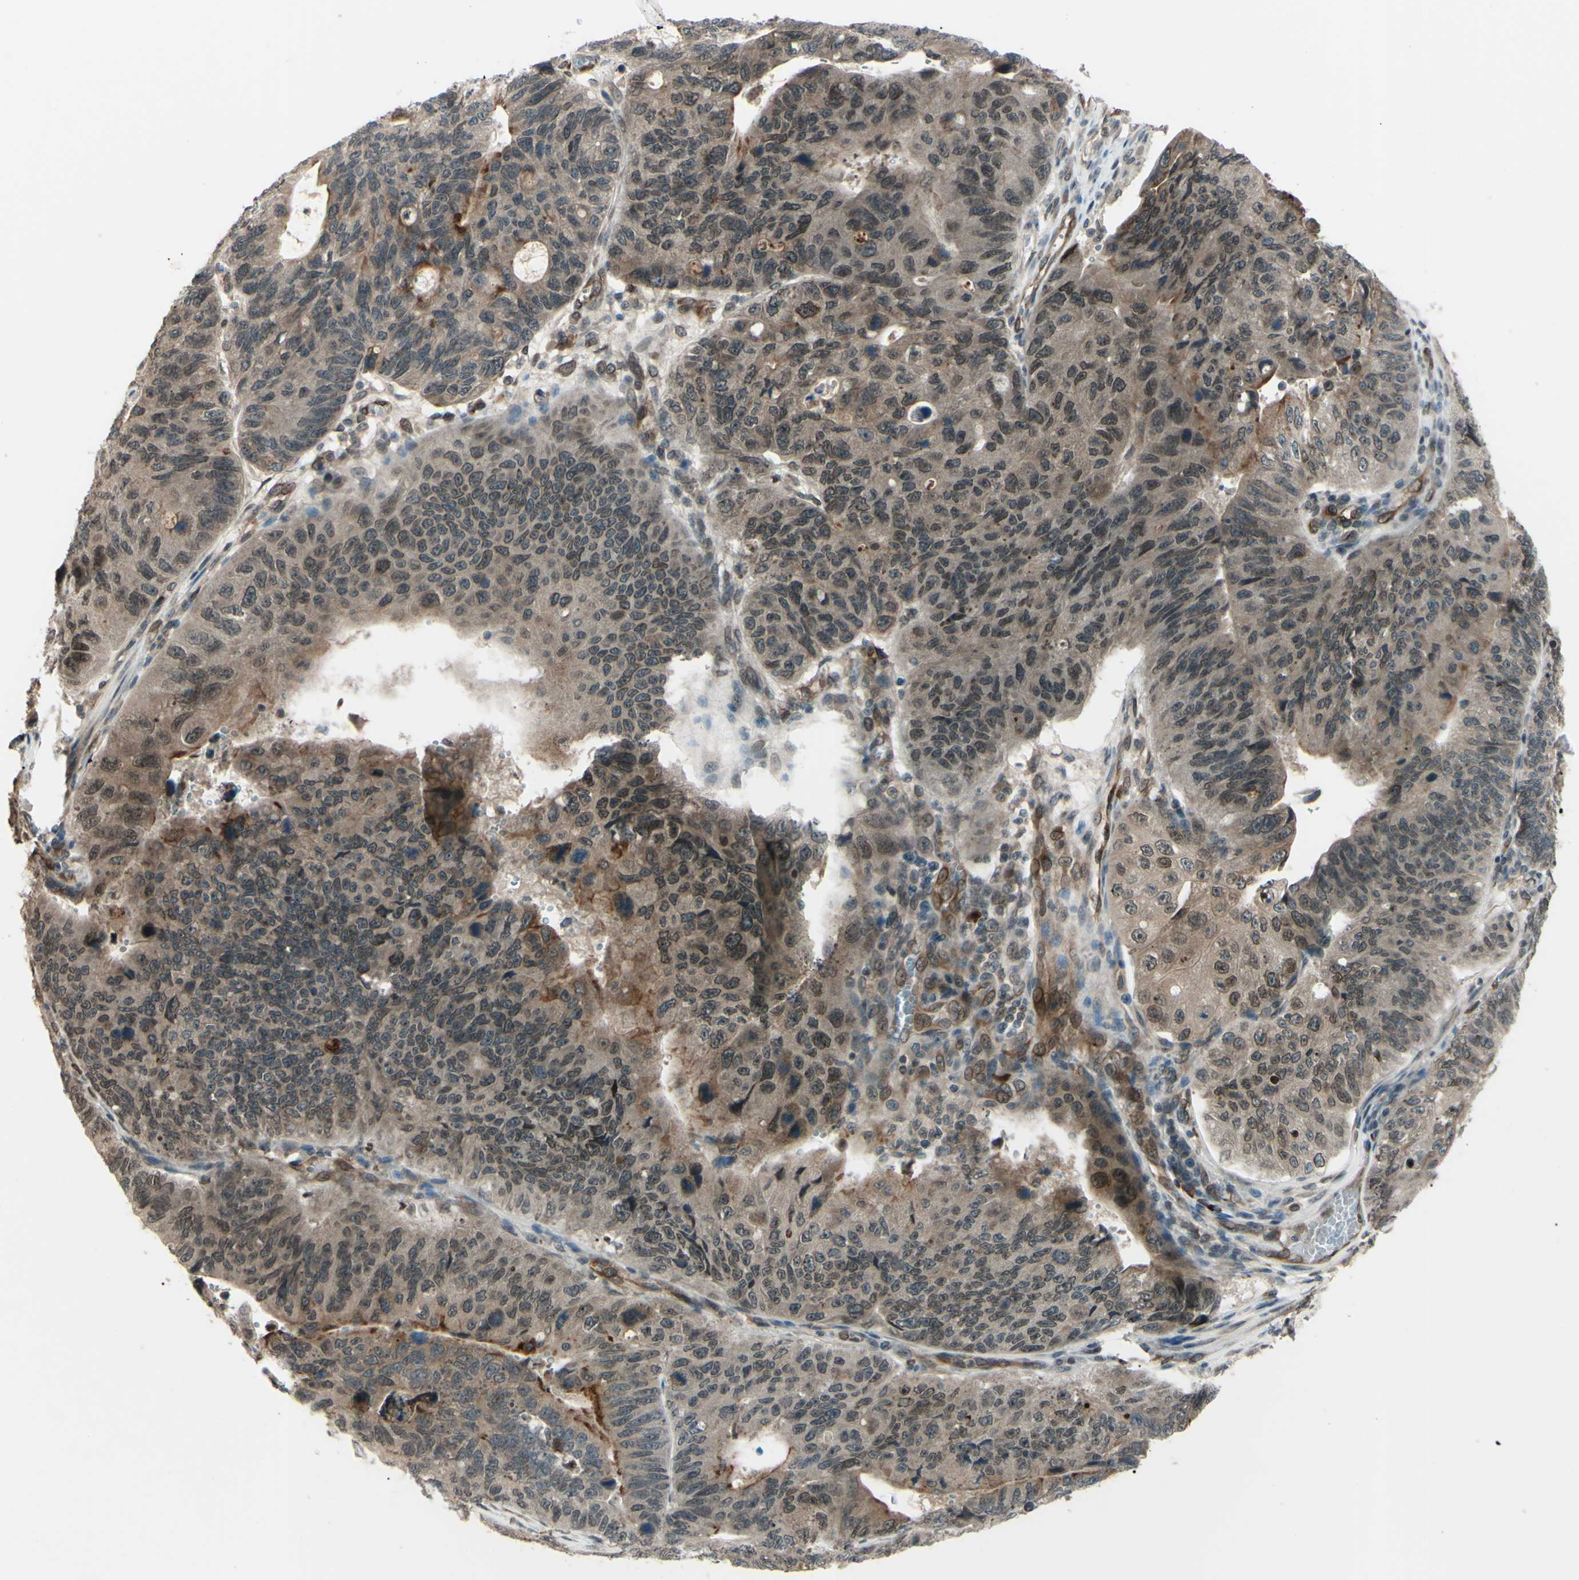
{"staining": {"intensity": "moderate", "quantity": ">75%", "location": "cytoplasmic/membranous,nuclear"}, "tissue": "stomach cancer", "cell_type": "Tumor cells", "image_type": "cancer", "snomed": [{"axis": "morphology", "description": "Adenocarcinoma, NOS"}, {"axis": "topography", "description": "Stomach"}], "caption": "Immunohistochemical staining of human adenocarcinoma (stomach) exhibits medium levels of moderate cytoplasmic/membranous and nuclear protein expression in approximately >75% of tumor cells. (DAB = brown stain, brightfield microscopy at high magnification).", "gene": "MLF2", "patient": {"sex": "male", "age": 59}}